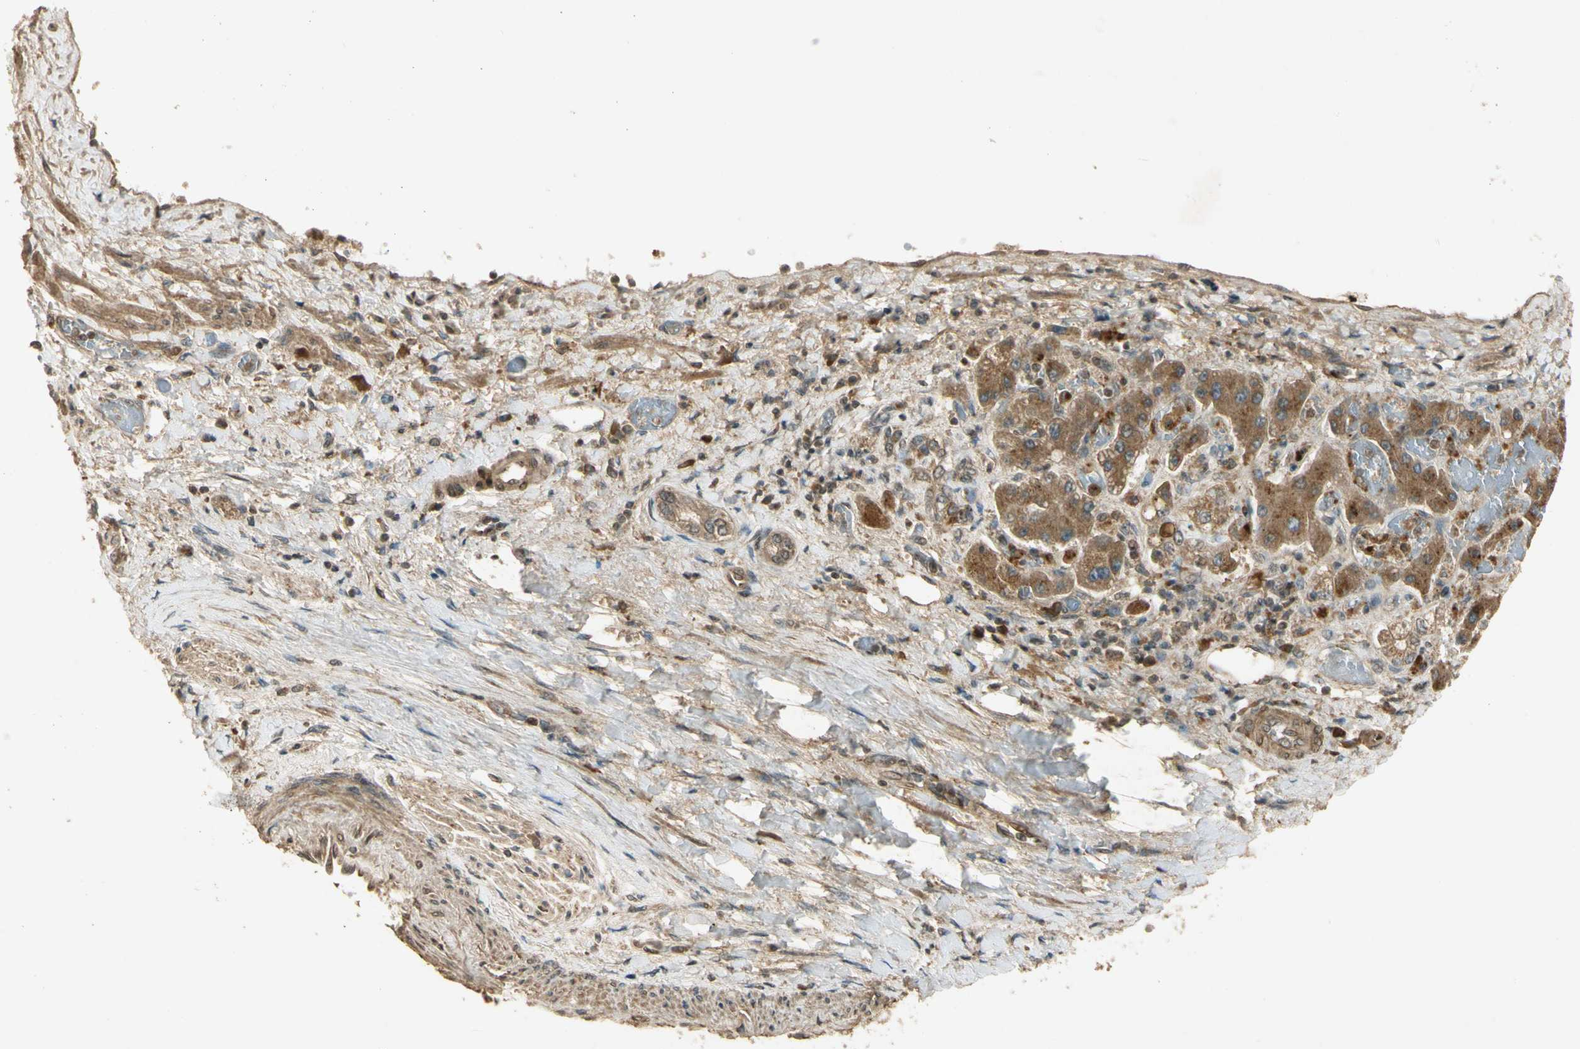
{"staining": {"intensity": "moderate", "quantity": ">75%", "location": "cytoplasmic/membranous"}, "tissue": "liver cancer", "cell_type": "Tumor cells", "image_type": "cancer", "snomed": [{"axis": "morphology", "description": "Cholangiocarcinoma"}, {"axis": "topography", "description": "Liver"}], "caption": "Immunohistochemical staining of liver cancer shows medium levels of moderate cytoplasmic/membranous positivity in approximately >75% of tumor cells. The staining was performed using DAB (3,3'-diaminobenzidine) to visualize the protein expression in brown, while the nuclei were stained in blue with hematoxylin (Magnification: 20x).", "gene": "GMEB2", "patient": {"sex": "male", "age": 50}}